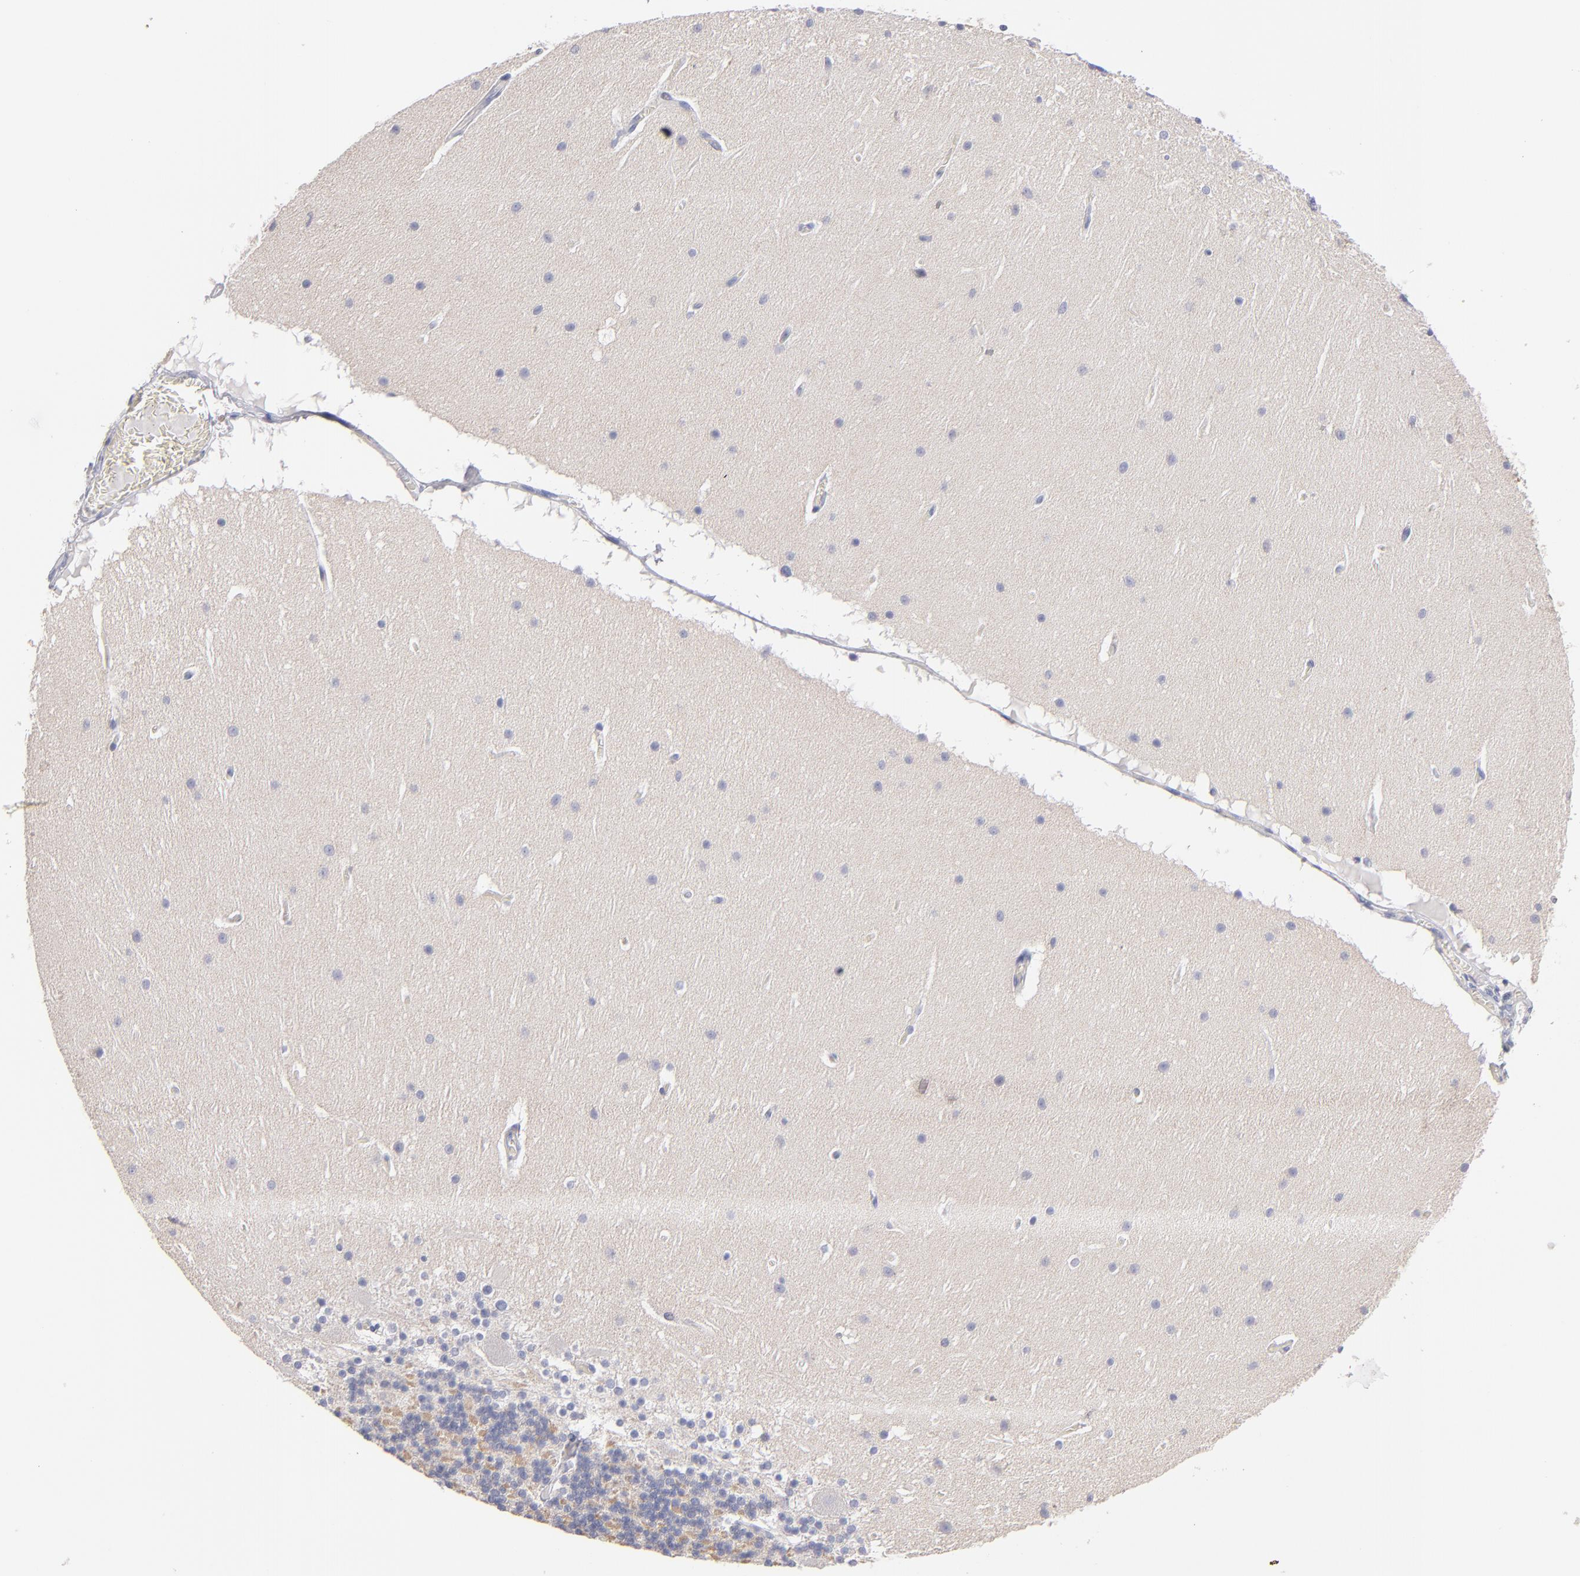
{"staining": {"intensity": "negative", "quantity": "none", "location": "none"}, "tissue": "cerebellum", "cell_type": "Cells in granular layer", "image_type": "normal", "snomed": [{"axis": "morphology", "description": "Normal tissue, NOS"}, {"axis": "topography", "description": "Cerebellum"}], "caption": "DAB (3,3'-diaminobenzidine) immunohistochemical staining of normal human cerebellum exhibits no significant staining in cells in granular layer.", "gene": "PLVAP", "patient": {"sex": "female", "age": 19}}